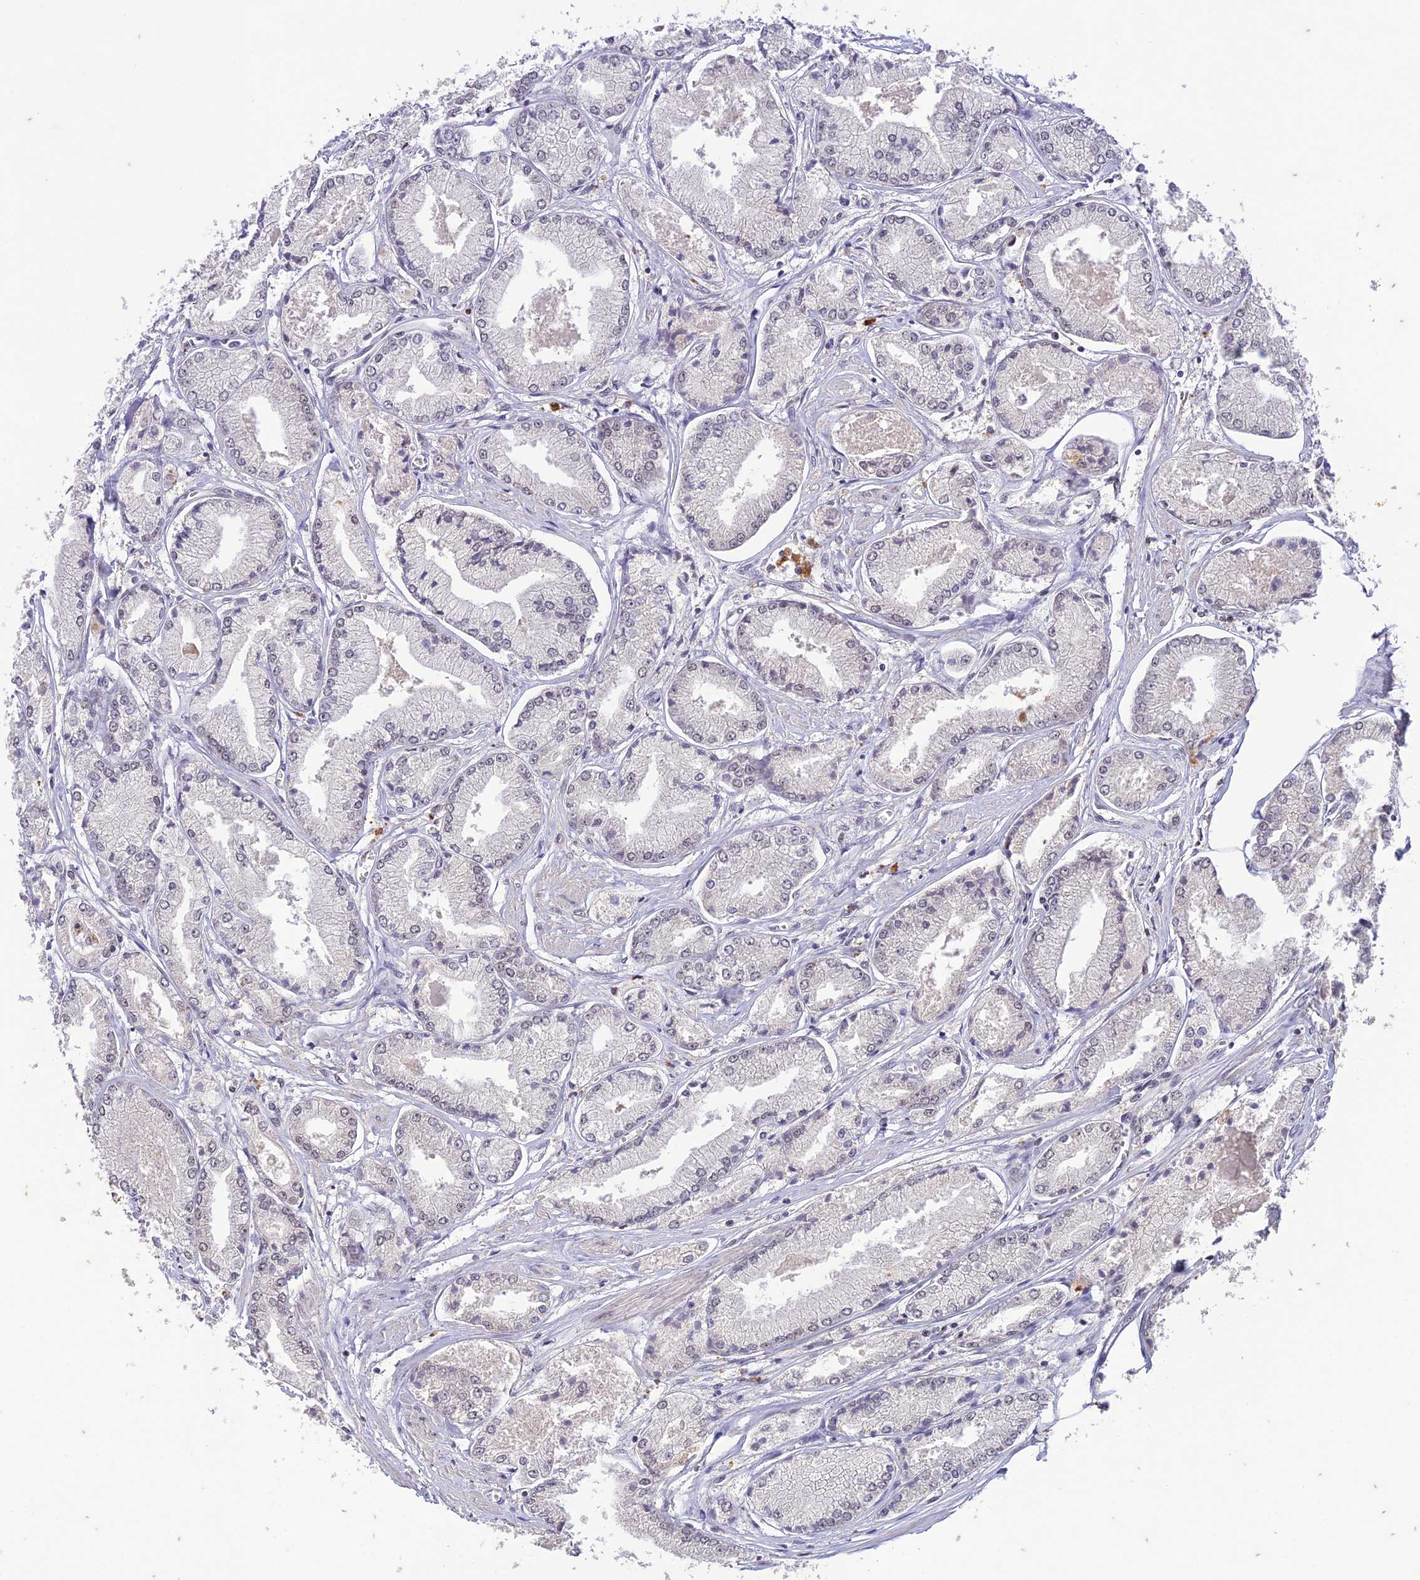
{"staining": {"intensity": "negative", "quantity": "none", "location": "none"}, "tissue": "prostate cancer", "cell_type": "Tumor cells", "image_type": "cancer", "snomed": [{"axis": "morphology", "description": "Adenocarcinoma, Low grade"}, {"axis": "topography", "description": "Prostate"}], "caption": "Immunohistochemical staining of prostate cancer reveals no significant staining in tumor cells.", "gene": "POP4", "patient": {"sex": "male", "age": 60}}